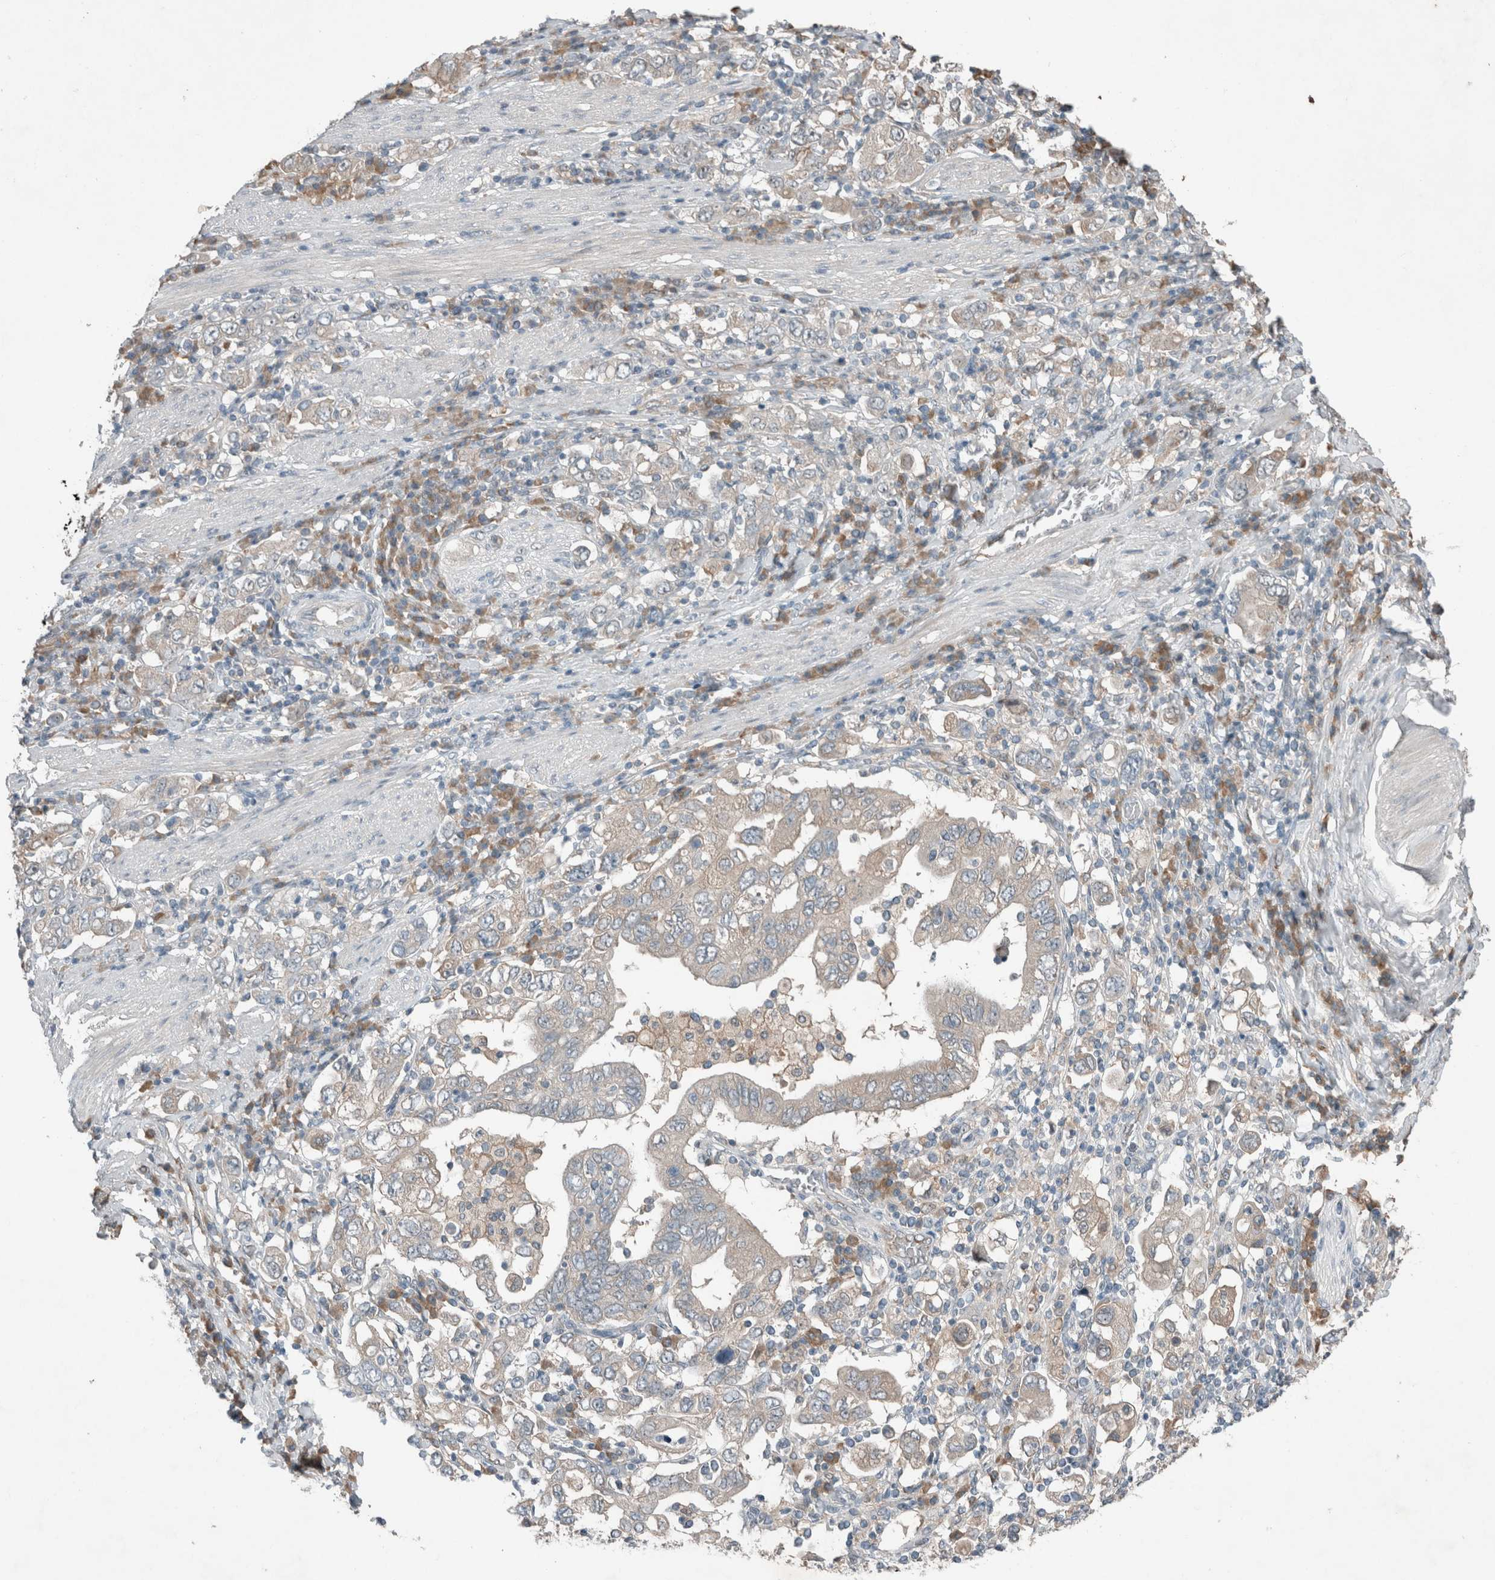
{"staining": {"intensity": "negative", "quantity": "none", "location": "none"}, "tissue": "stomach cancer", "cell_type": "Tumor cells", "image_type": "cancer", "snomed": [{"axis": "morphology", "description": "Adenocarcinoma, NOS"}, {"axis": "topography", "description": "Stomach, upper"}], "caption": "Immunohistochemistry (IHC) histopathology image of neoplastic tissue: adenocarcinoma (stomach) stained with DAB (3,3'-diaminobenzidine) shows no significant protein staining in tumor cells. Nuclei are stained in blue.", "gene": "RALGDS", "patient": {"sex": "male", "age": 62}}